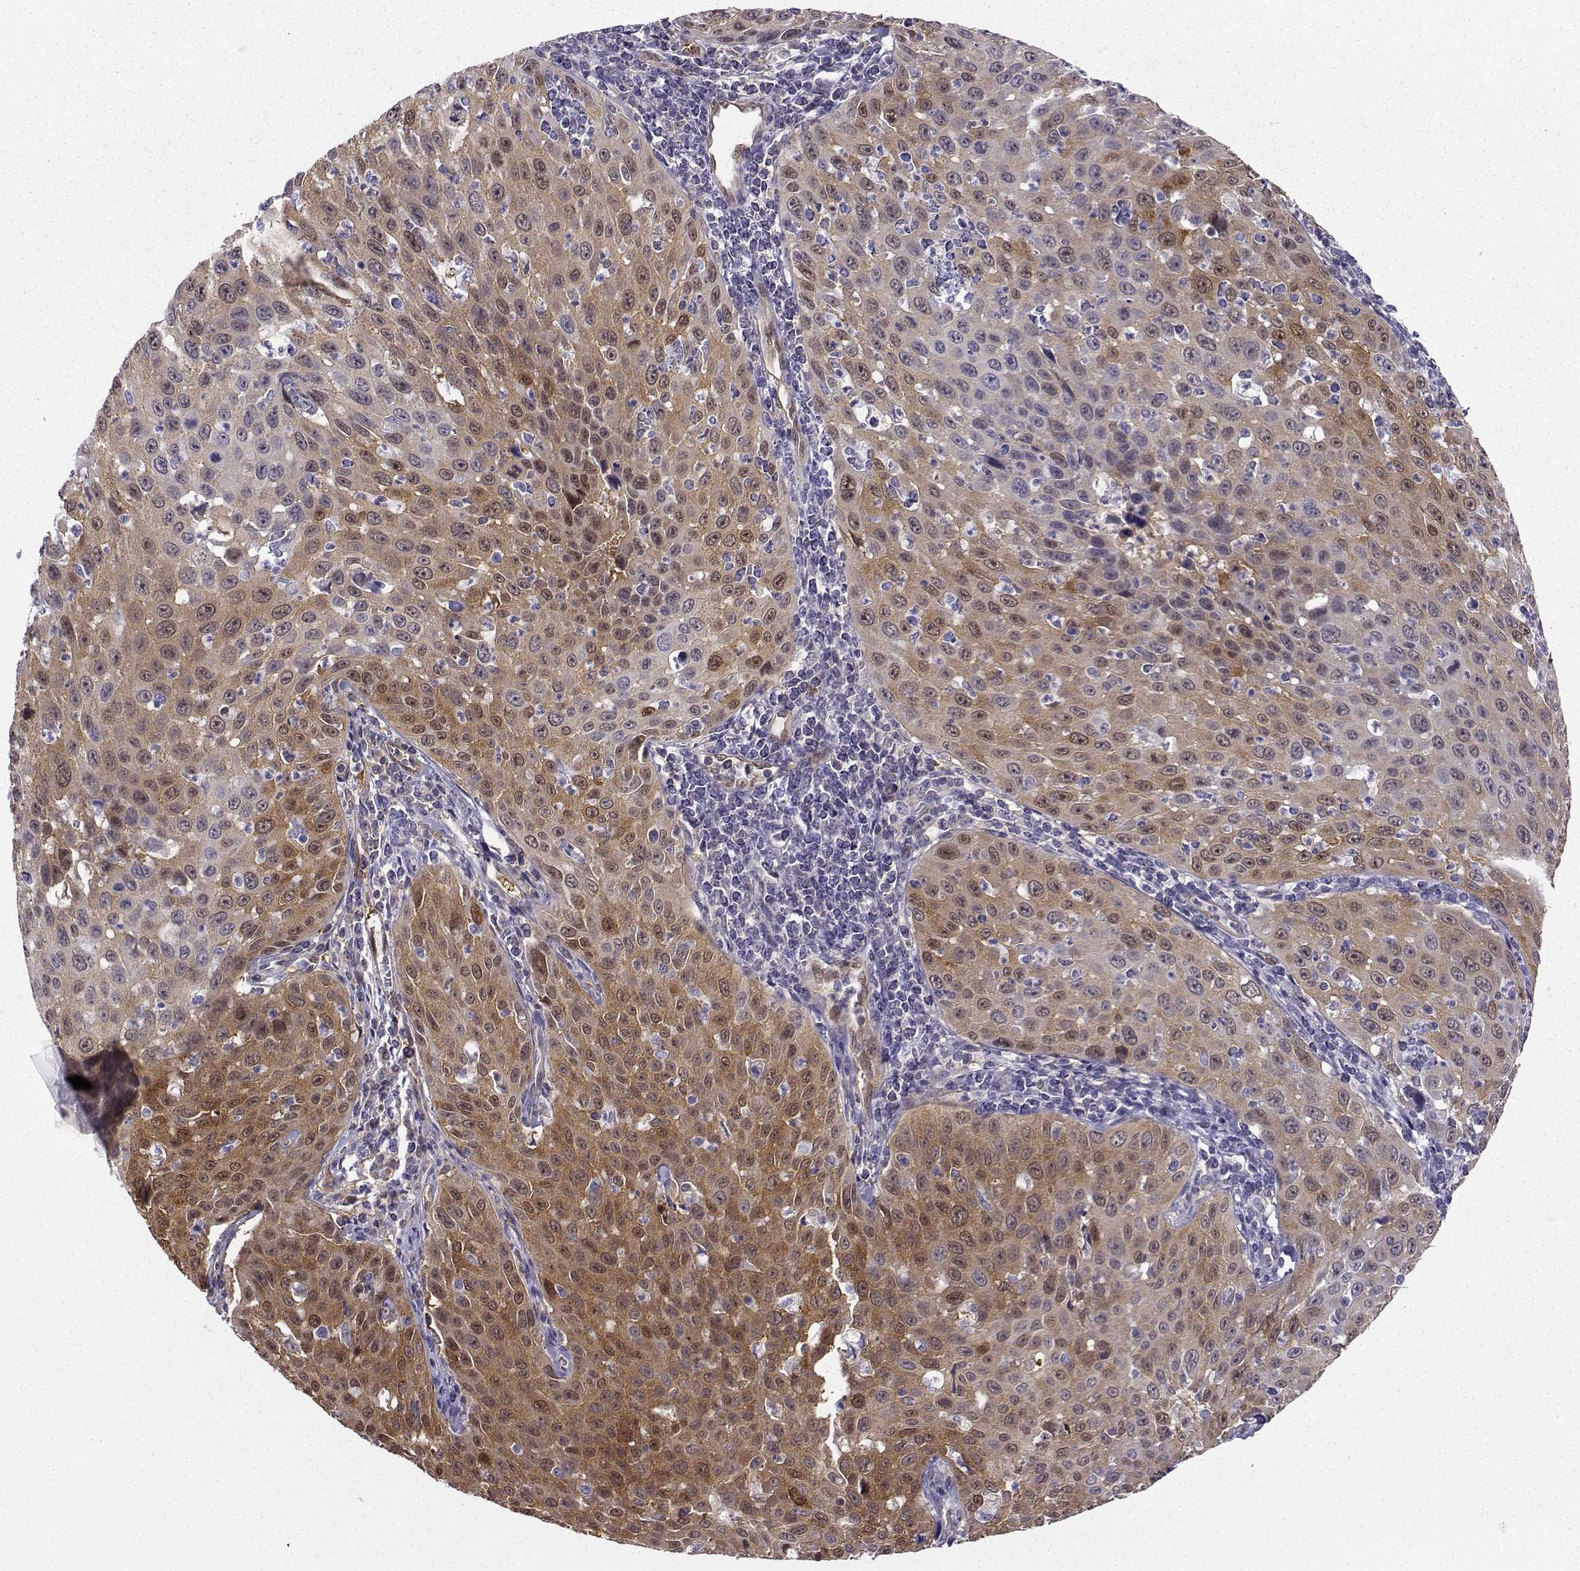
{"staining": {"intensity": "moderate", "quantity": "25%-75%", "location": "cytoplasmic/membranous"}, "tissue": "cervical cancer", "cell_type": "Tumor cells", "image_type": "cancer", "snomed": [{"axis": "morphology", "description": "Squamous cell carcinoma, NOS"}, {"axis": "topography", "description": "Cervix"}], "caption": "Immunohistochemistry (DAB (3,3'-diaminobenzidine)) staining of cervical squamous cell carcinoma displays moderate cytoplasmic/membranous protein staining in approximately 25%-75% of tumor cells. The staining was performed using DAB (3,3'-diaminobenzidine), with brown indicating positive protein expression. Nuclei are stained blue with hematoxylin.", "gene": "NQO1", "patient": {"sex": "female", "age": 26}}